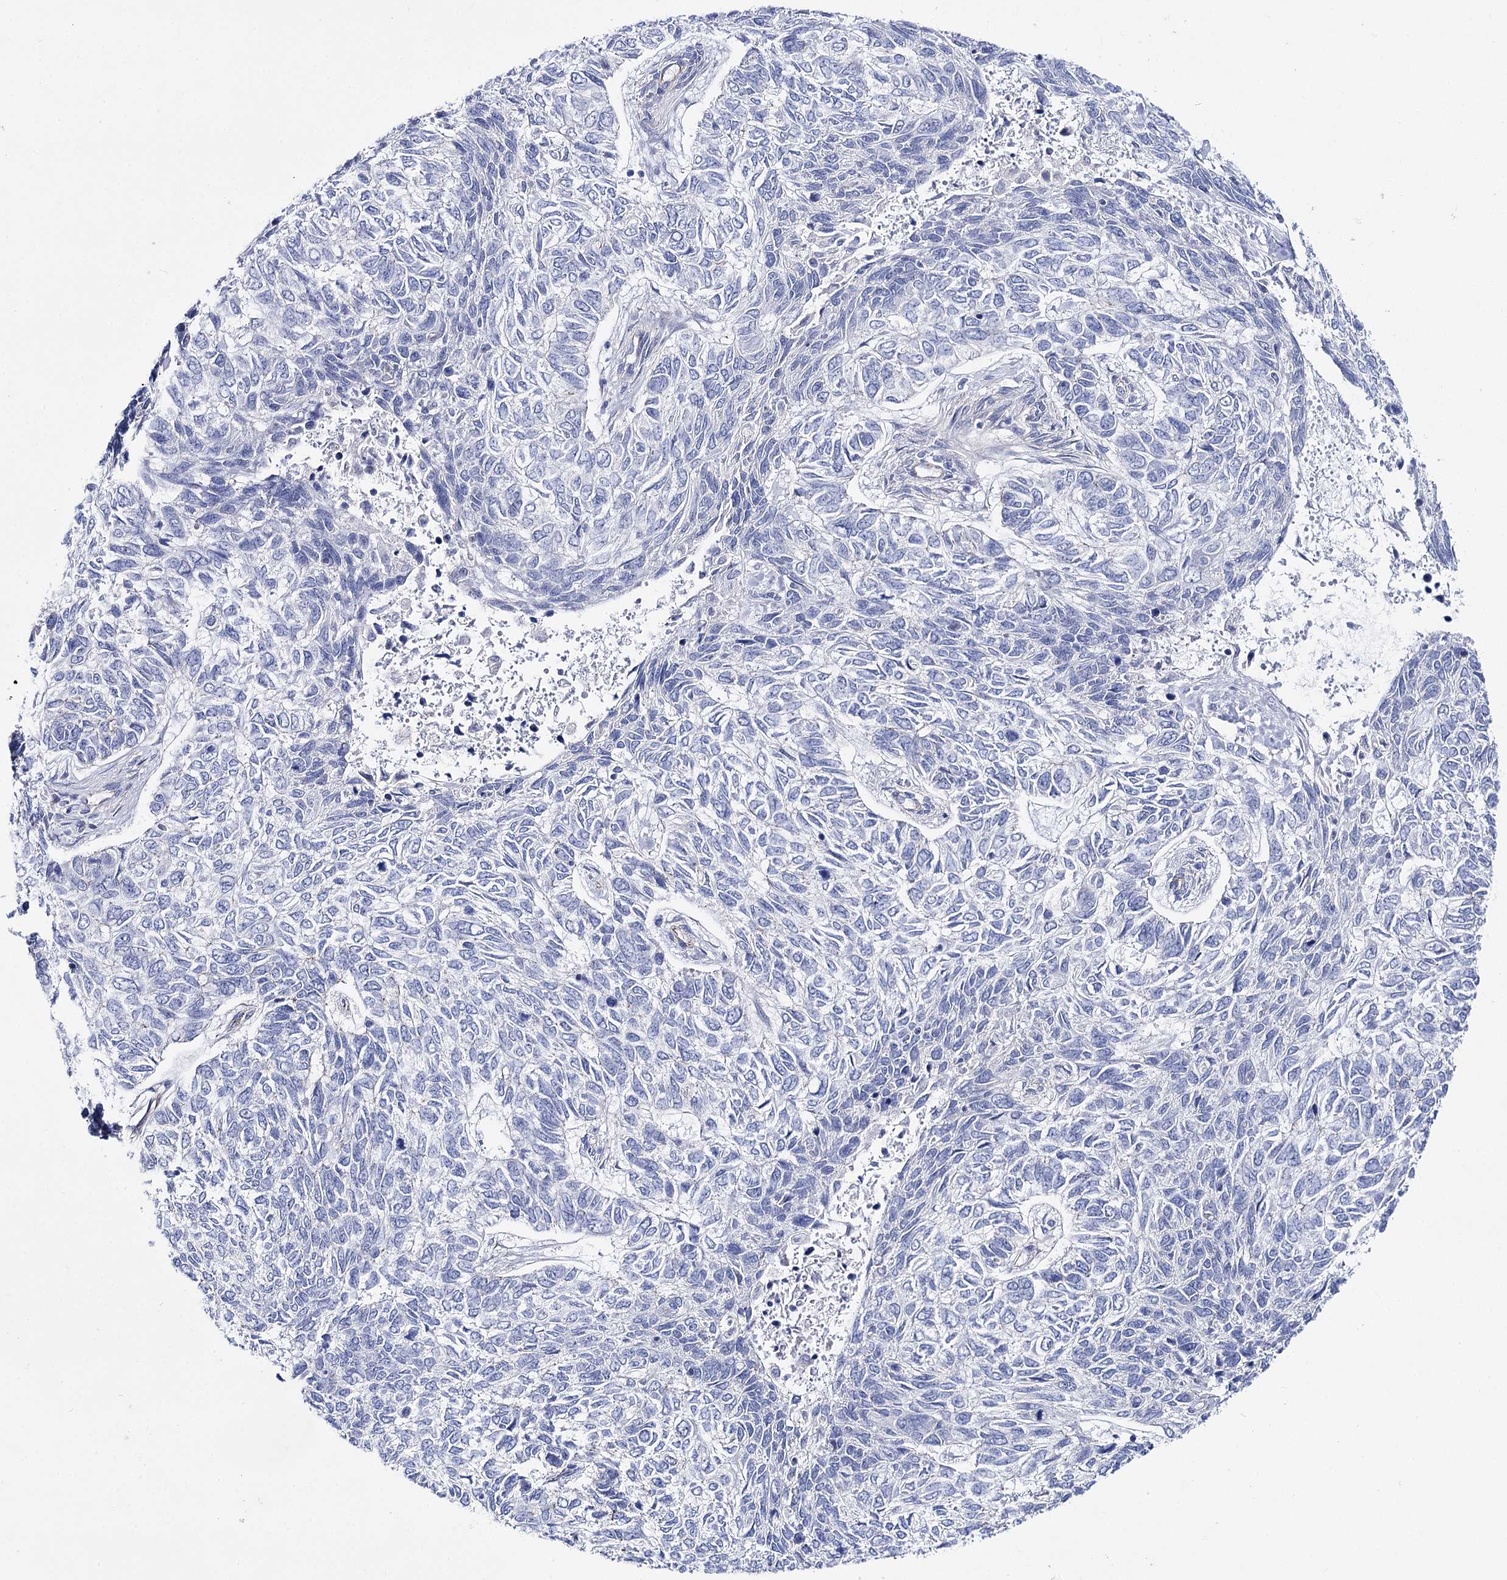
{"staining": {"intensity": "negative", "quantity": "none", "location": "none"}, "tissue": "skin cancer", "cell_type": "Tumor cells", "image_type": "cancer", "snomed": [{"axis": "morphology", "description": "Basal cell carcinoma"}, {"axis": "topography", "description": "Skin"}], "caption": "A photomicrograph of skin basal cell carcinoma stained for a protein shows no brown staining in tumor cells.", "gene": "NRAP", "patient": {"sex": "female", "age": 65}}